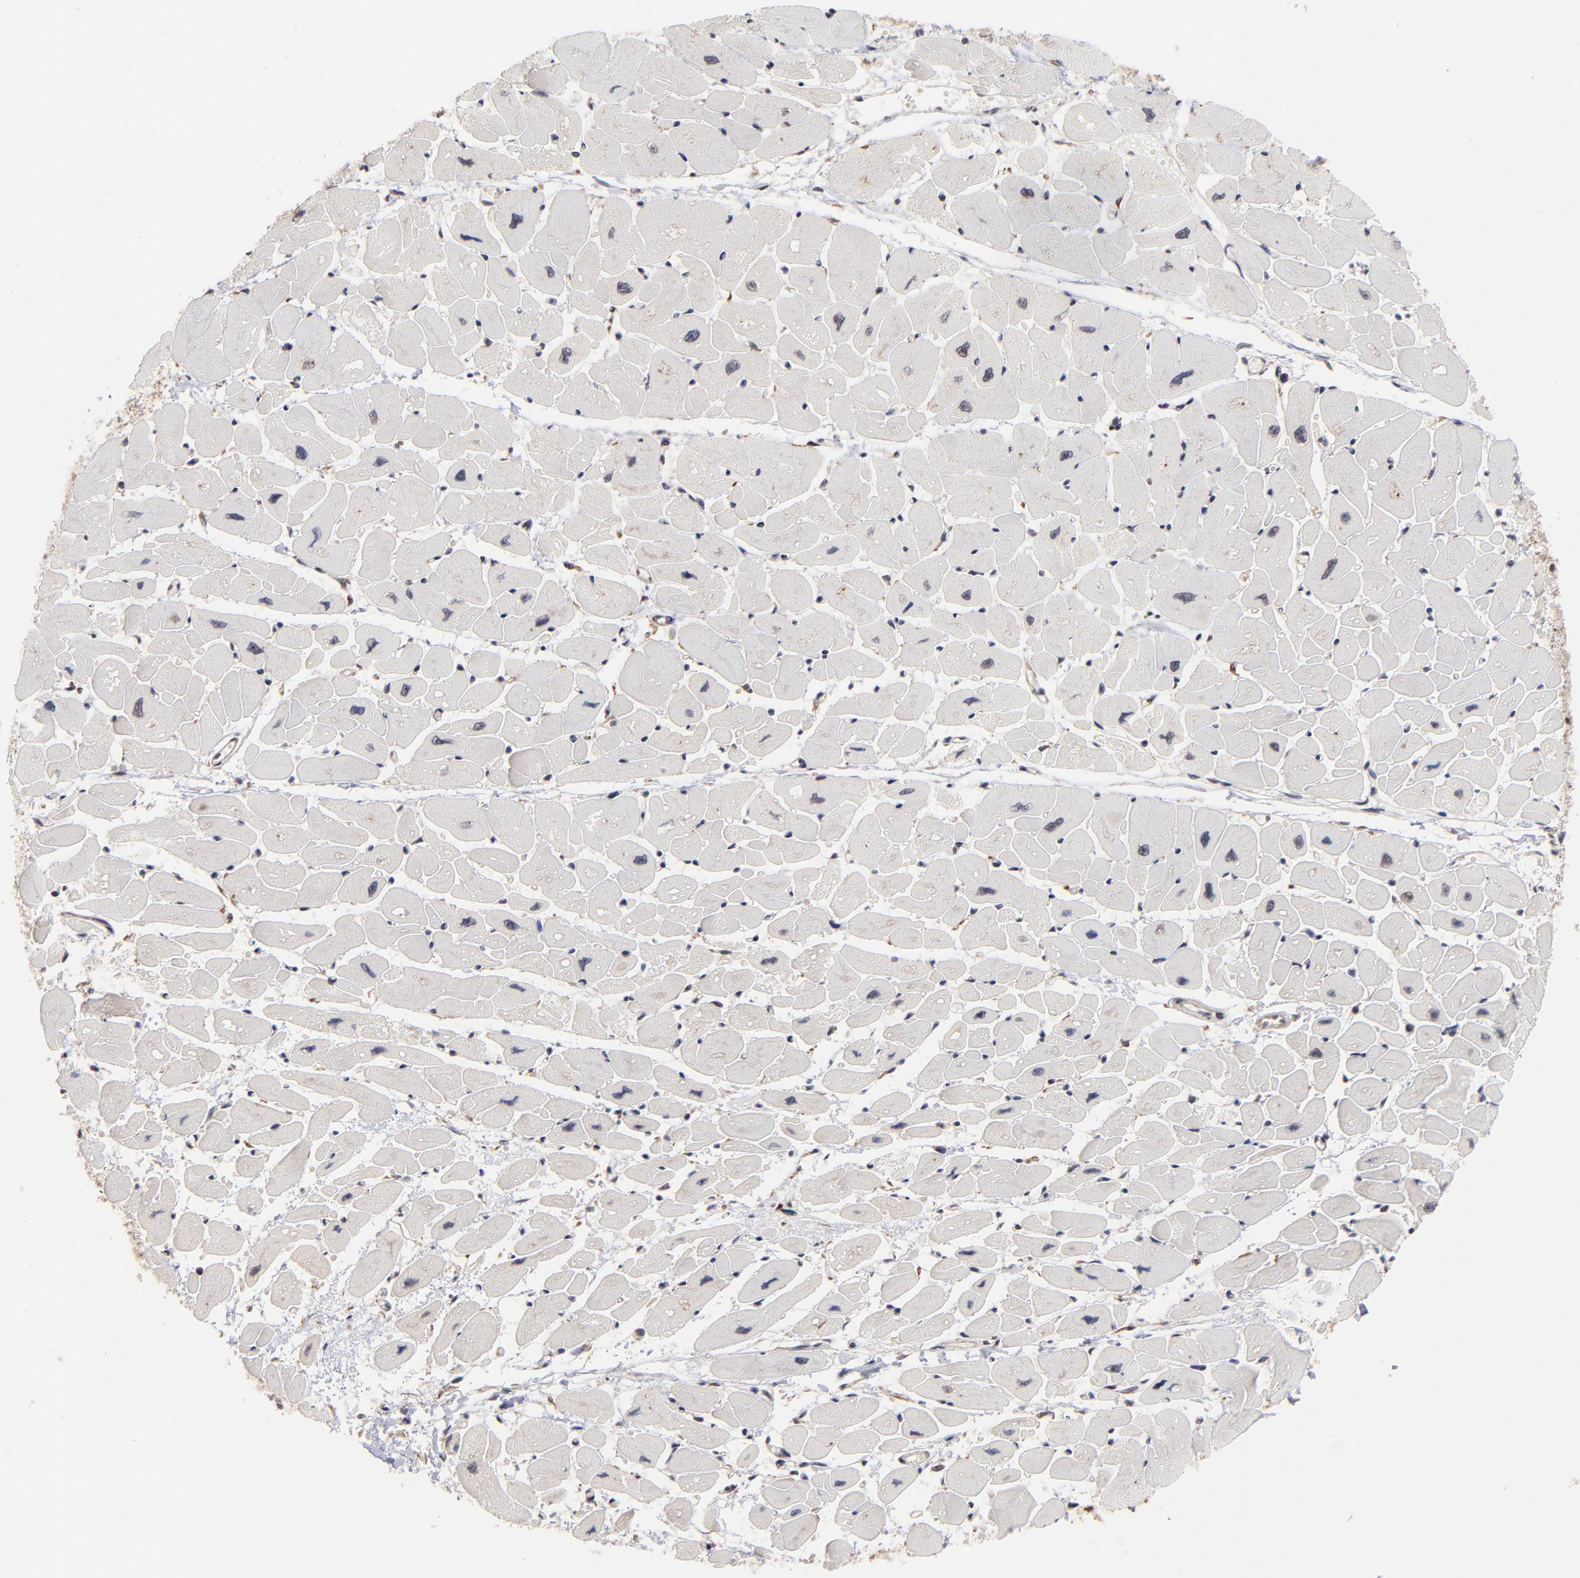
{"staining": {"intensity": "moderate", "quantity": "<25%", "location": "nuclear"}, "tissue": "heart muscle", "cell_type": "Cardiomyocytes", "image_type": "normal", "snomed": [{"axis": "morphology", "description": "Normal tissue, NOS"}, {"axis": "topography", "description": "Heart"}], "caption": "Immunohistochemical staining of unremarkable heart muscle exhibits <25% levels of moderate nuclear protein staining in about <25% of cardiomyocytes.", "gene": "BRPF1", "patient": {"sex": "female", "age": 54}}